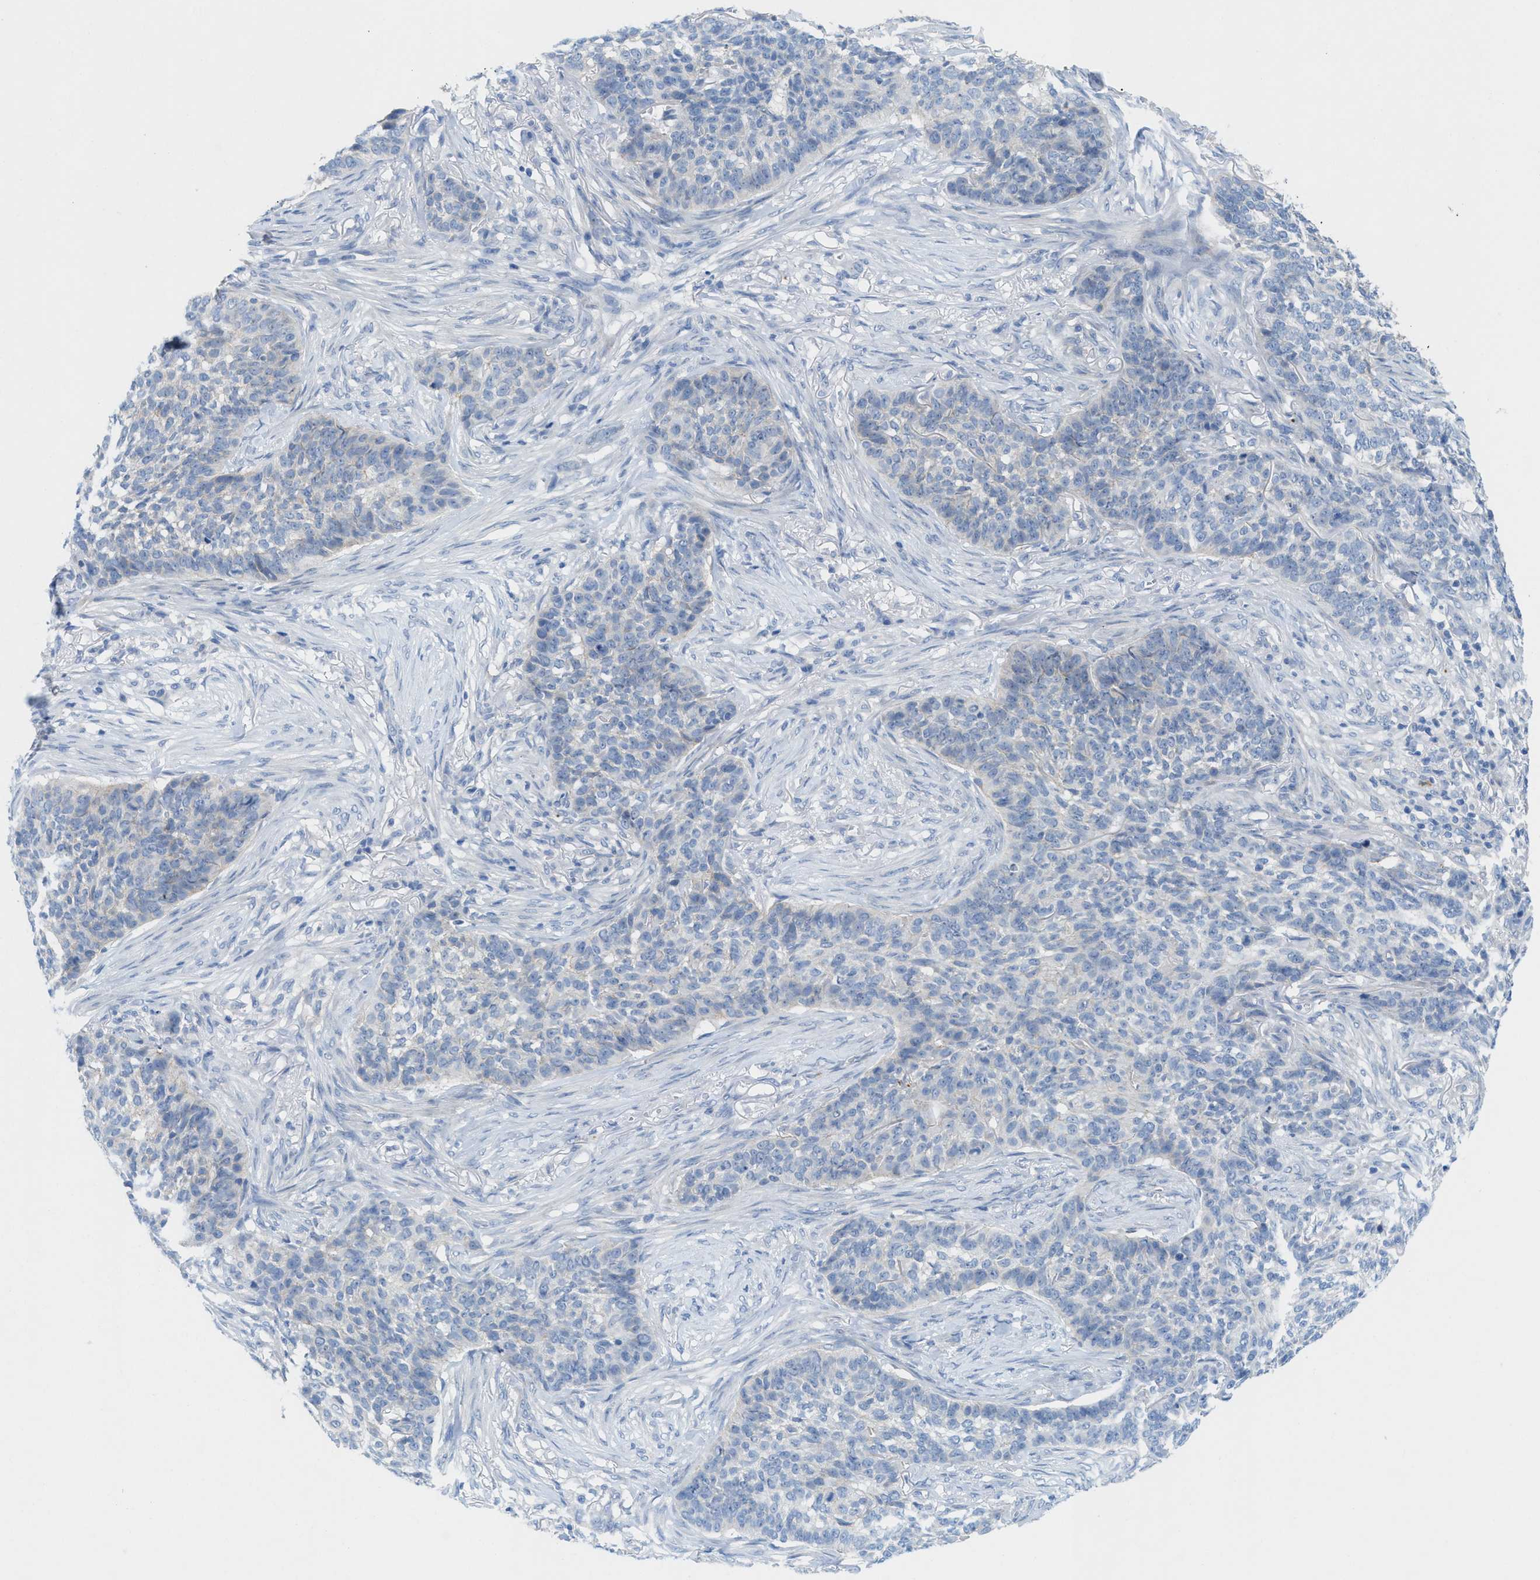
{"staining": {"intensity": "negative", "quantity": "none", "location": "none"}, "tissue": "skin cancer", "cell_type": "Tumor cells", "image_type": "cancer", "snomed": [{"axis": "morphology", "description": "Basal cell carcinoma"}, {"axis": "topography", "description": "Skin"}], "caption": "Immunohistochemistry (IHC) of human basal cell carcinoma (skin) exhibits no expression in tumor cells.", "gene": "CMTM1", "patient": {"sex": "male", "age": 85}}